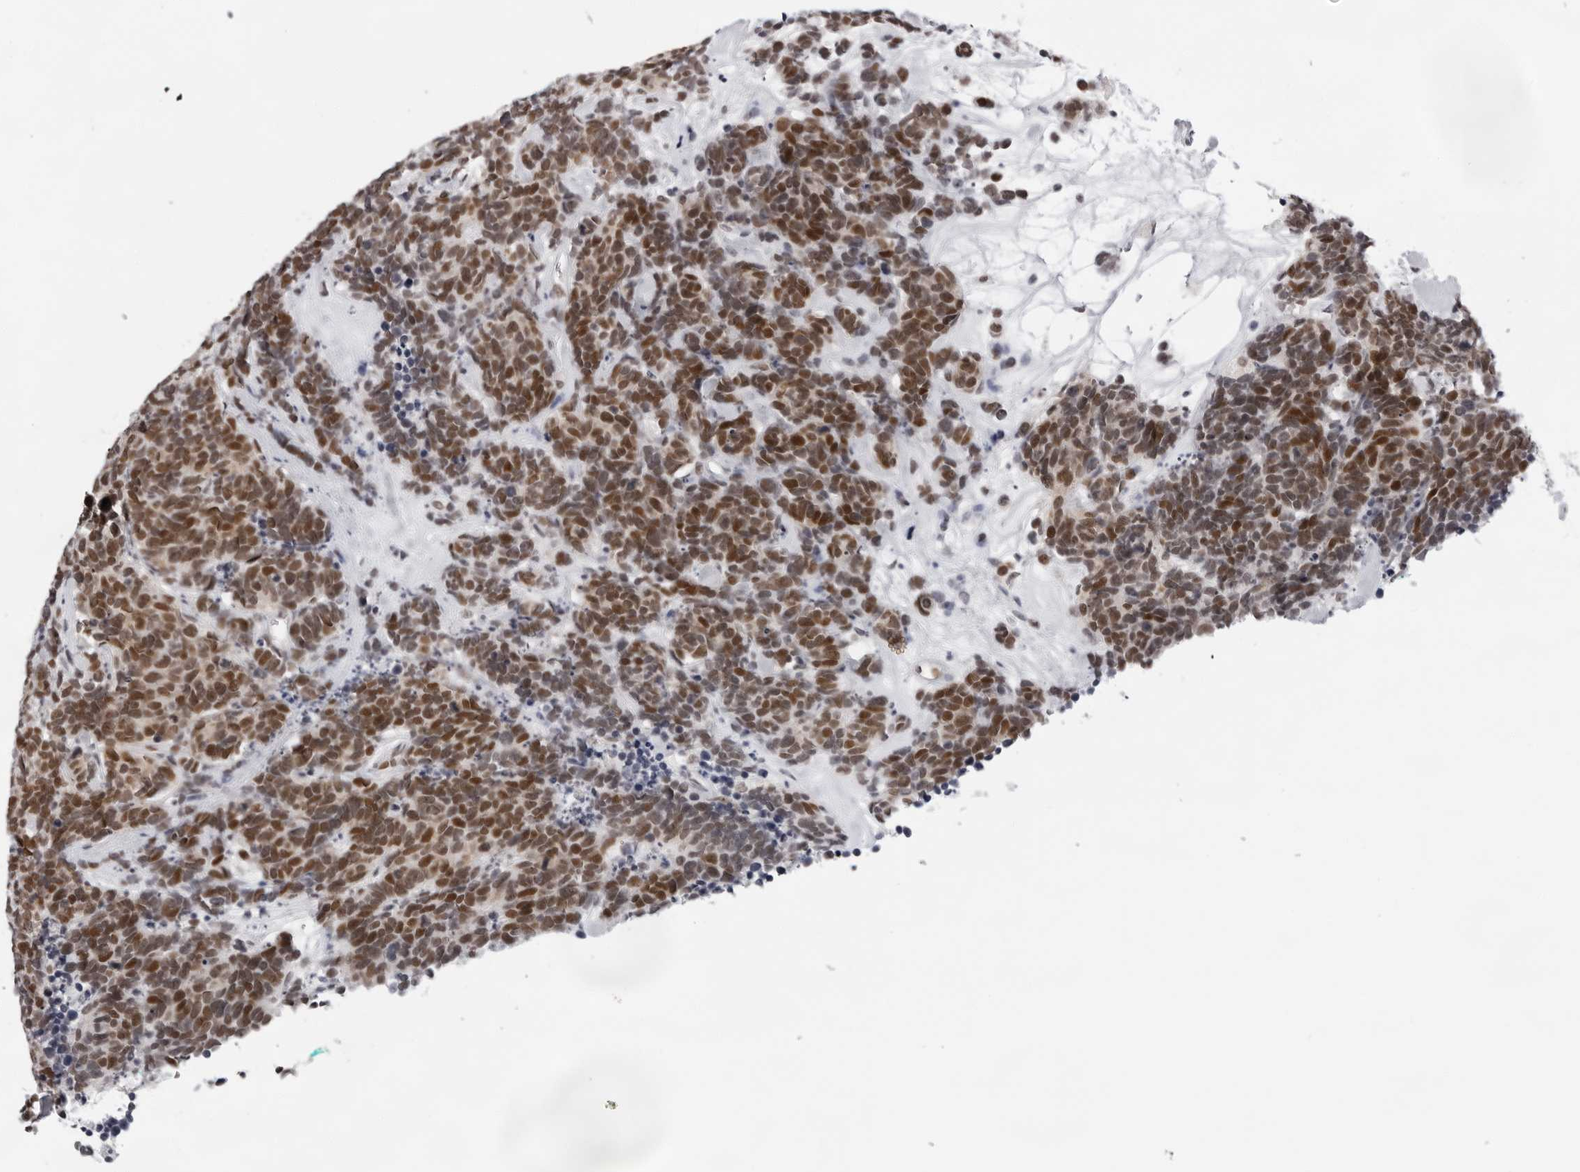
{"staining": {"intensity": "moderate", "quantity": ">75%", "location": "nuclear"}, "tissue": "carcinoid", "cell_type": "Tumor cells", "image_type": "cancer", "snomed": [{"axis": "morphology", "description": "Carcinoma, NOS"}, {"axis": "morphology", "description": "Carcinoid, malignant, NOS"}, {"axis": "topography", "description": "Urinary bladder"}], "caption": "Immunohistochemical staining of human malignant carcinoid displays medium levels of moderate nuclear staining in approximately >75% of tumor cells.", "gene": "USP1", "patient": {"sex": "male", "age": 57}}